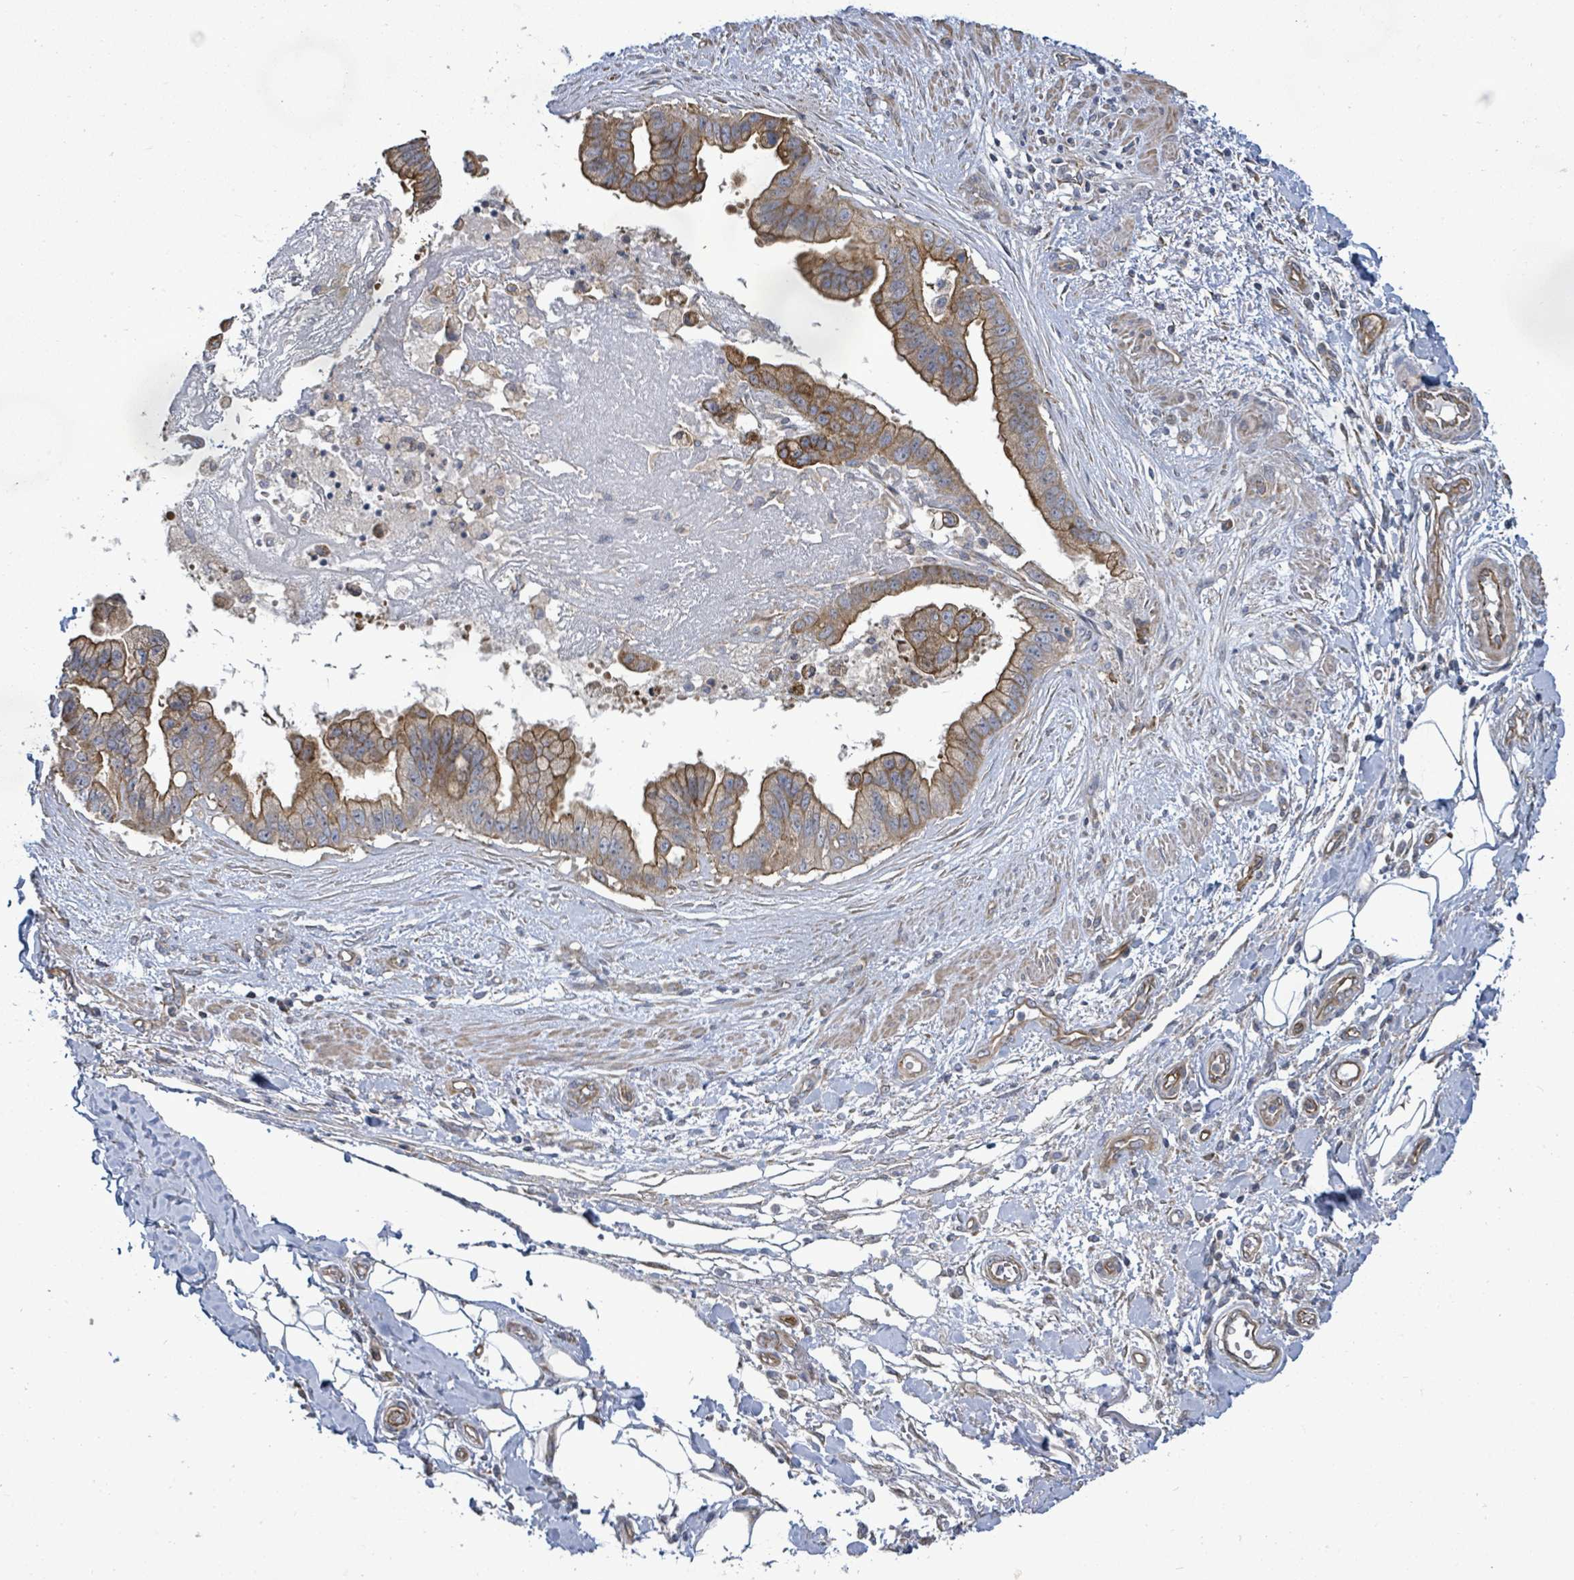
{"staining": {"intensity": "moderate", "quantity": ">75%", "location": "cytoplasmic/membranous"}, "tissue": "stomach cancer", "cell_type": "Tumor cells", "image_type": "cancer", "snomed": [{"axis": "morphology", "description": "Adenocarcinoma, NOS"}, {"axis": "topography", "description": "Stomach"}], "caption": "About >75% of tumor cells in human adenocarcinoma (stomach) exhibit moderate cytoplasmic/membranous protein staining as visualized by brown immunohistochemical staining.", "gene": "KBTBD11", "patient": {"sex": "male", "age": 62}}